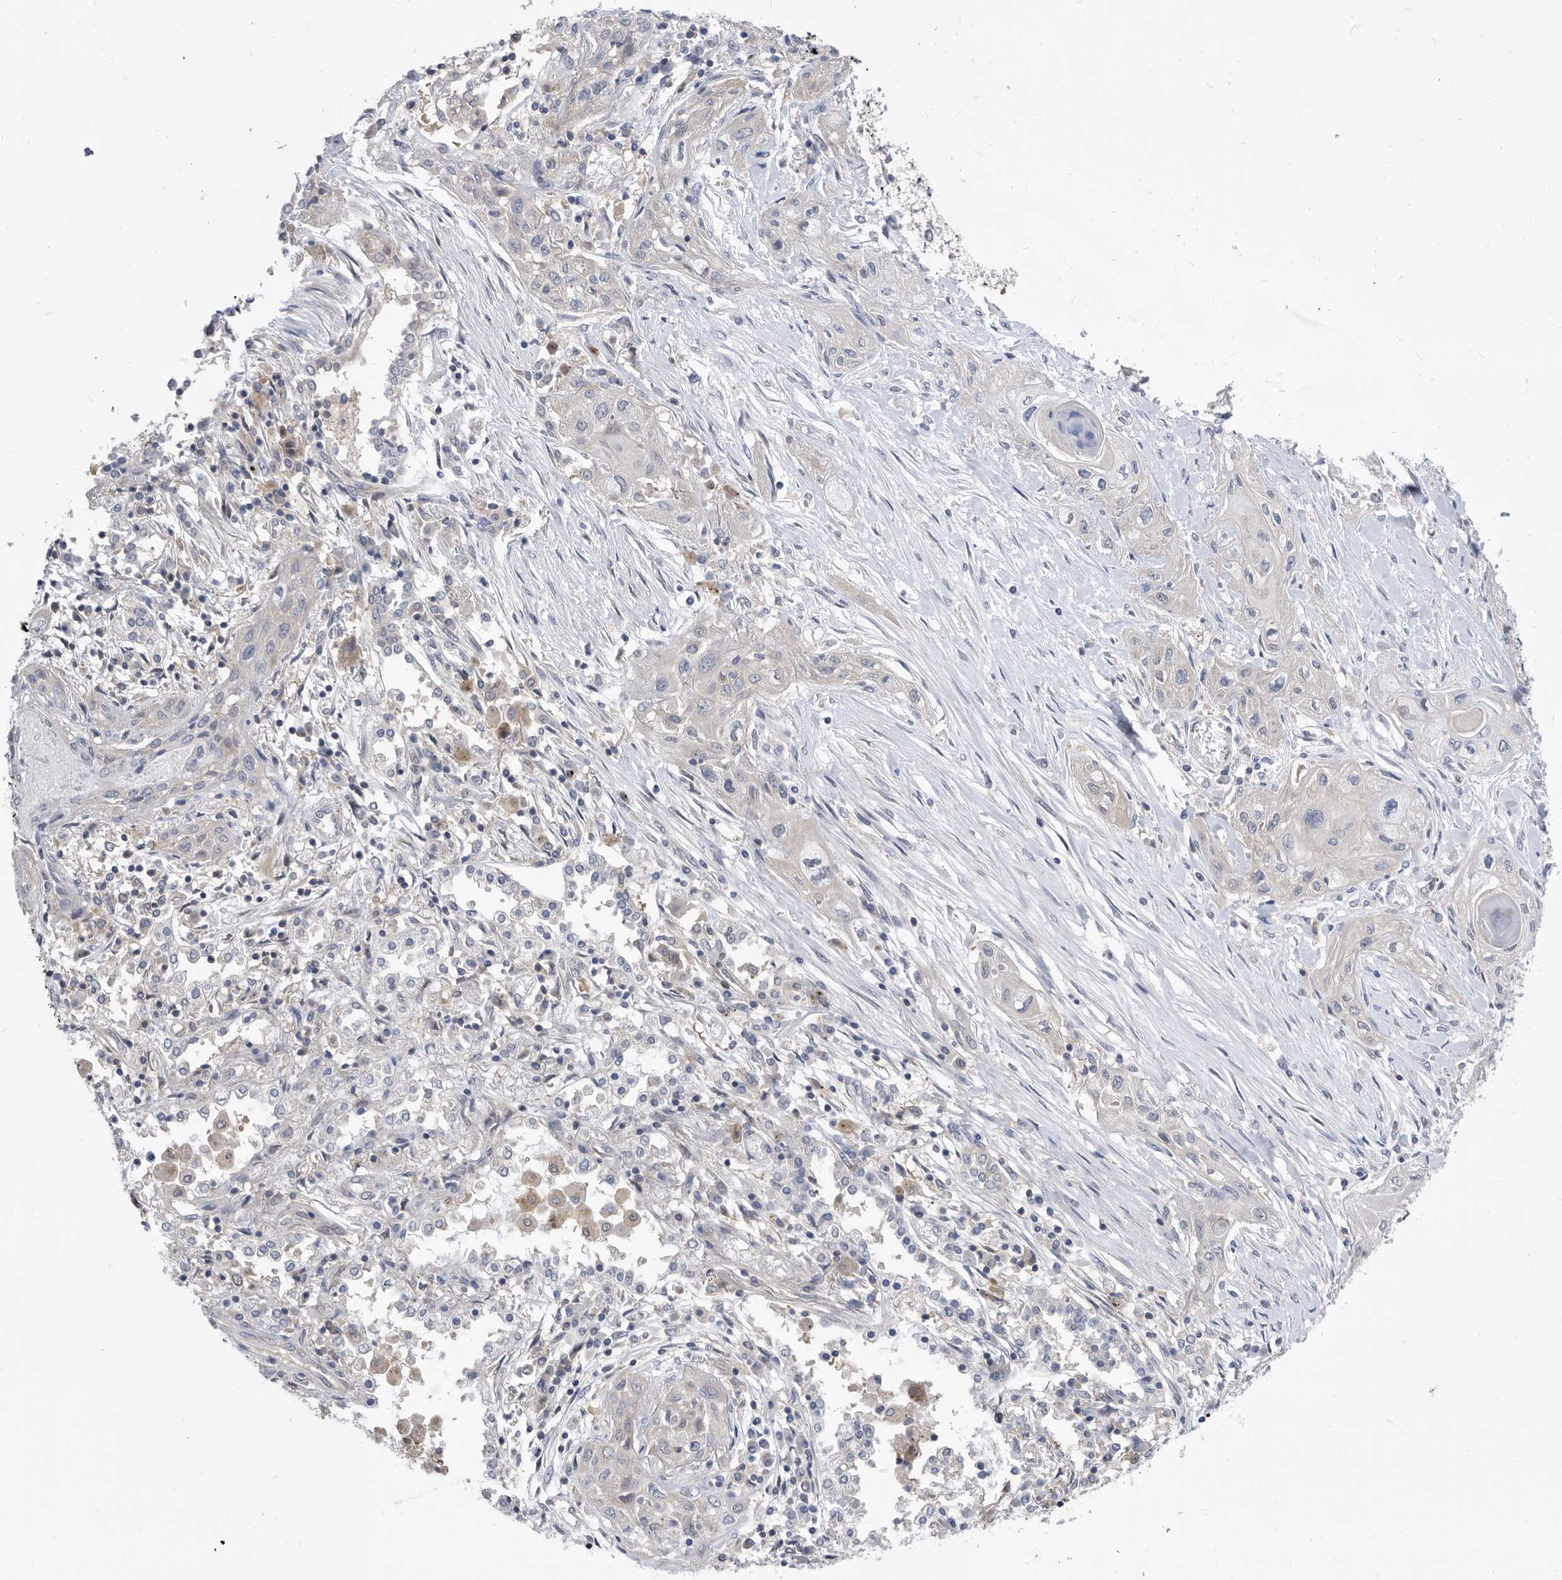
{"staining": {"intensity": "negative", "quantity": "none", "location": "none"}, "tissue": "lung cancer", "cell_type": "Tumor cells", "image_type": "cancer", "snomed": [{"axis": "morphology", "description": "Squamous cell carcinoma, NOS"}, {"axis": "topography", "description": "Lung"}], "caption": "There is no significant expression in tumor cells of lung cancer. (Brightfield microscopy of DAB IHC at high magnification).", "gene": "CCT4", "patient": {"sex": "female", "age": 47}}